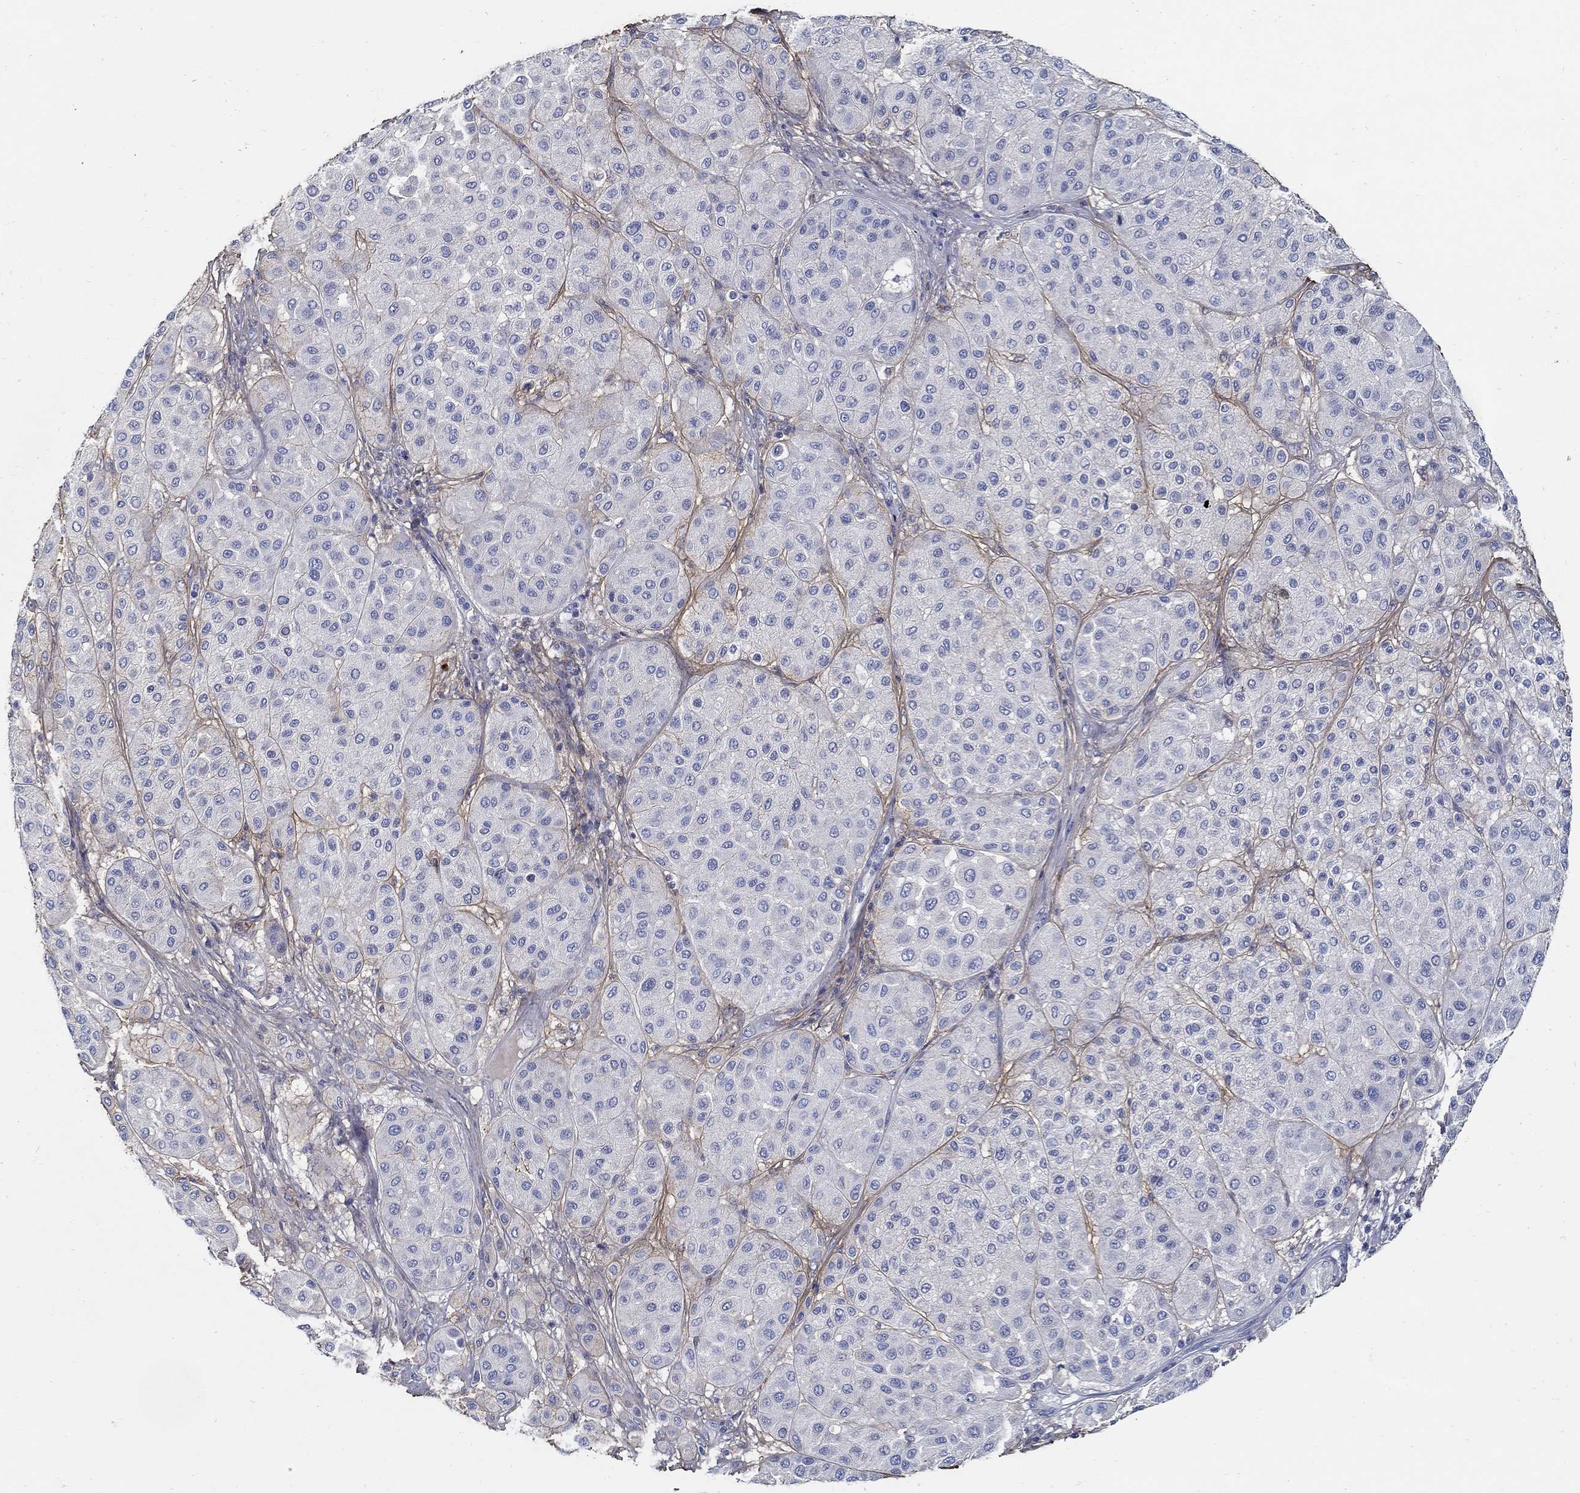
{"staining": {"intensity": "negative", "quantity": "none", "location": "none"}, "tissue": "melanoma", "cell_type": "Tumor cells", "image_type": "cancer", "snomed": [{"axis": "morphology", "description": "Malignant melanoma, Metastatic site"}, {"axis": "topography", "description": "Smooth muscle"}], "caption": "Protein analysis of melanoma reveals no significant expression in tumor cells. Brightfield microscopy of immunohistochemistry (IHC) stained with DAB (3,3'-diaminobenzidine) (brown) and hematoxylin (blue), captured at high magnification.", "gene": "TGFBI", "patient": {"sex": "male", "age": 41}}